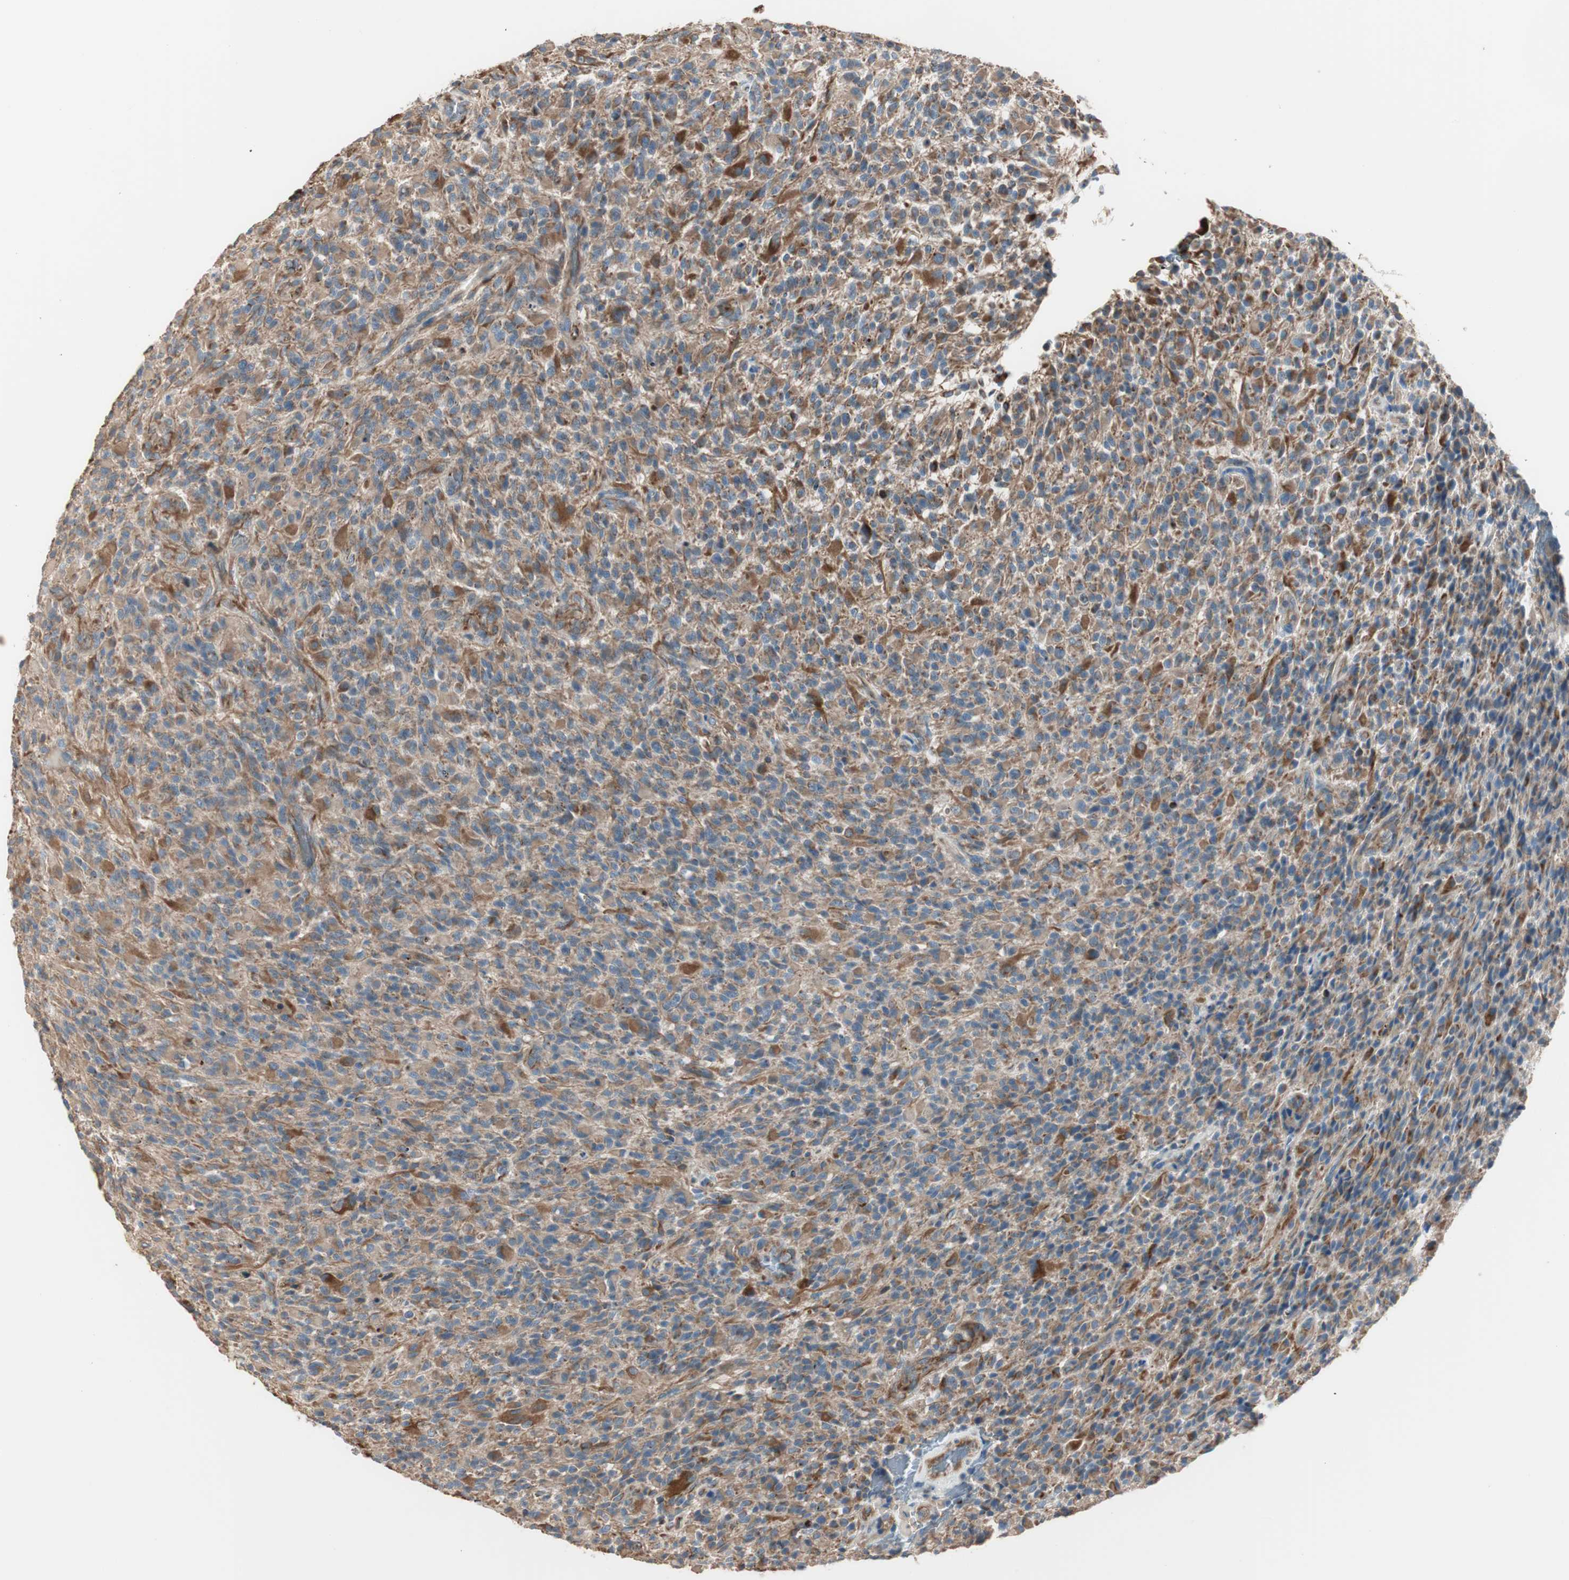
{"staining": {"intensity": "weak", "quantity": ">75%", "location": "cytoplasmic/membranous"}, "tissue": "glioma", "cell_type": "Tumor cells", "image_type": "cancer", "snomed": [{"axis": "morphology", "description": "Glioma, malignant, High grade"}, {"axis": "topography", "description": "Brain"}], "caption": "Immunohistochemistry (DAB) staining of human glioma displays weak cytoplasmic/membranous protein positivity in about >75% of tumor cells.", "gene": "SRCIN1", "patient": {"sex": "male", "age": 71}}